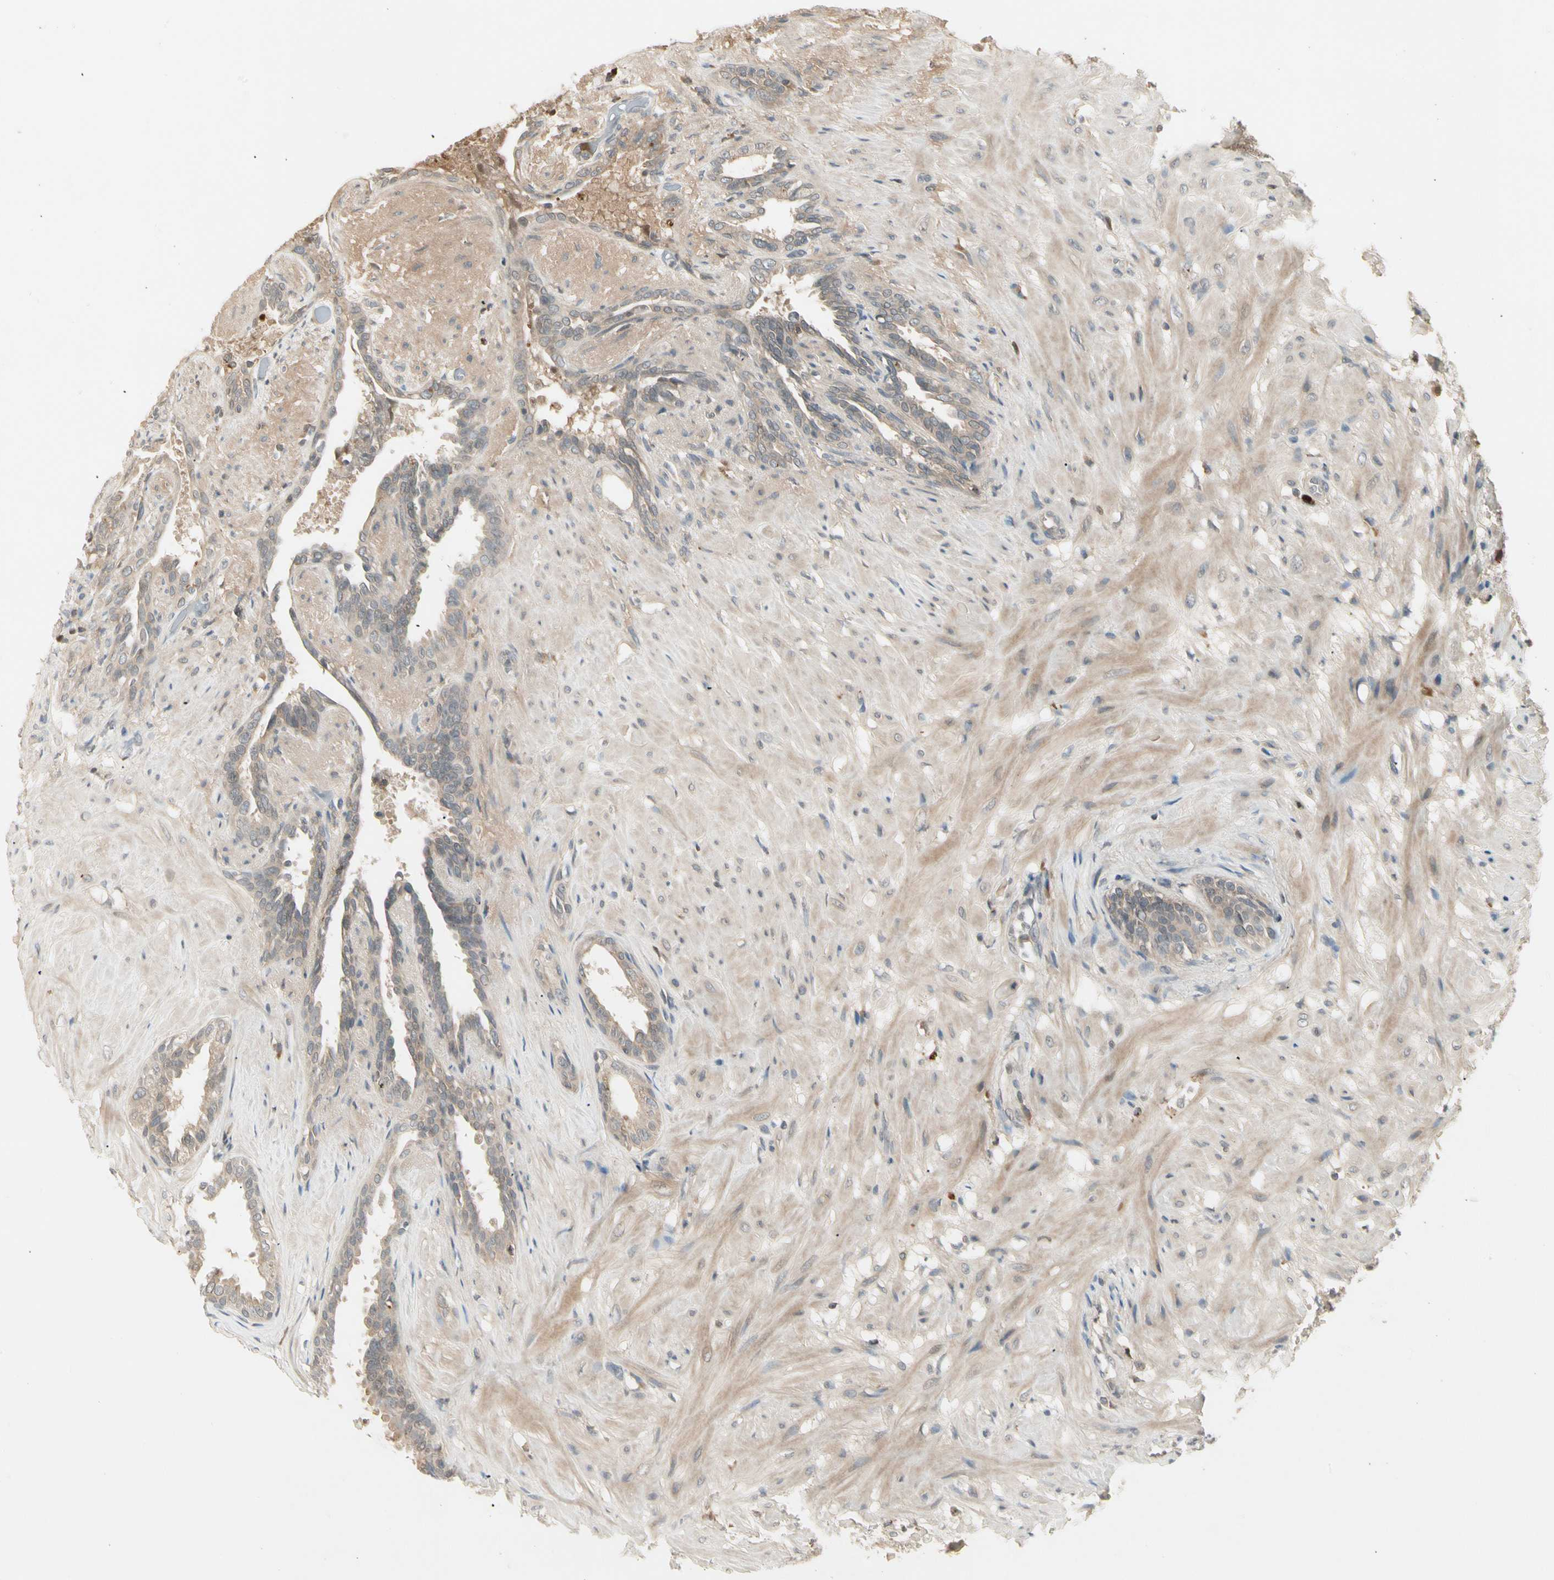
{"staining": {"intensity": "weak", "quantity": ">75%", "location": "cytoplasmic/membranous"}, "tissue": "seminal vesicle", "cell_type": "Glandular cells", "image_type": "normal", "snomed": [{"axis": "morphology", "description": "Normal tissue, NOS"}, {"axis": "topography", "description": "Seminal veicle"}], "caption": "IHC of normal seminal vesicle reveals low levels of weak cytoplasmic/membranous positivity in approximately >75% of glandular cells.", "gene": "CCL4", "patient": {"sex": "male", "age": 61}}